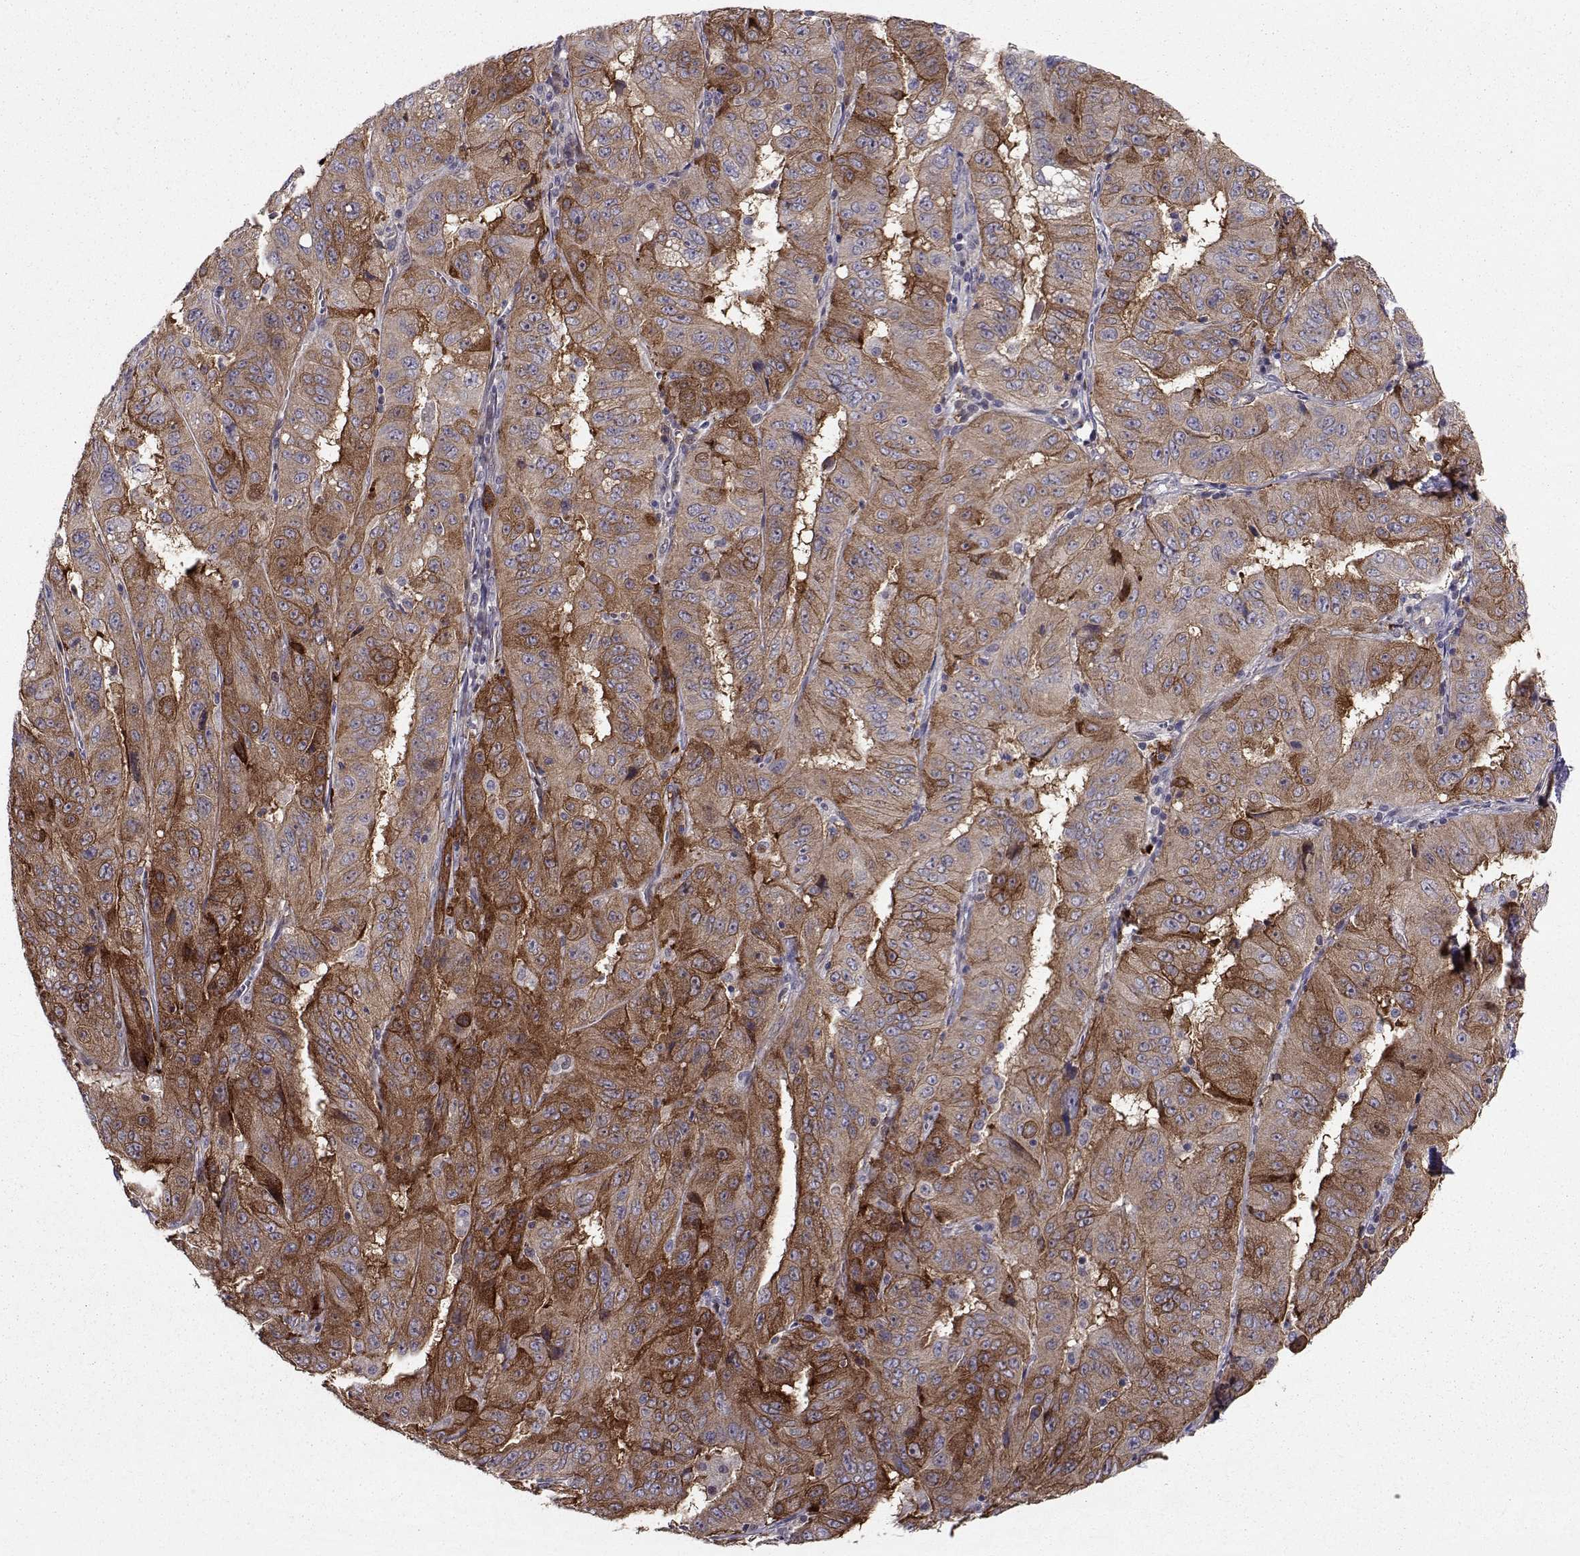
{"staining": {"intensity": "strong", "quantity": "25%-75%", "location": "cytoplasmic/membranous"}, "tissue": "pancreatic cancer", "cell_type": "Tumor cells", "image_type": "cancer", "snomed": [{"axis": "morphology", "description": "Adenocarcinoma, NOS"}, {"axis": "topography", "description": "Pancreas"}], "caption": "Protein staining by immunohistochemistry displays strong cytoplasmic/membranous staining in about 25%-75% of tumor cells in adenocarcinoma (pancreatic).", "gene": "HSP90AB1", "patient": {"sex": "male", "age": 63}}